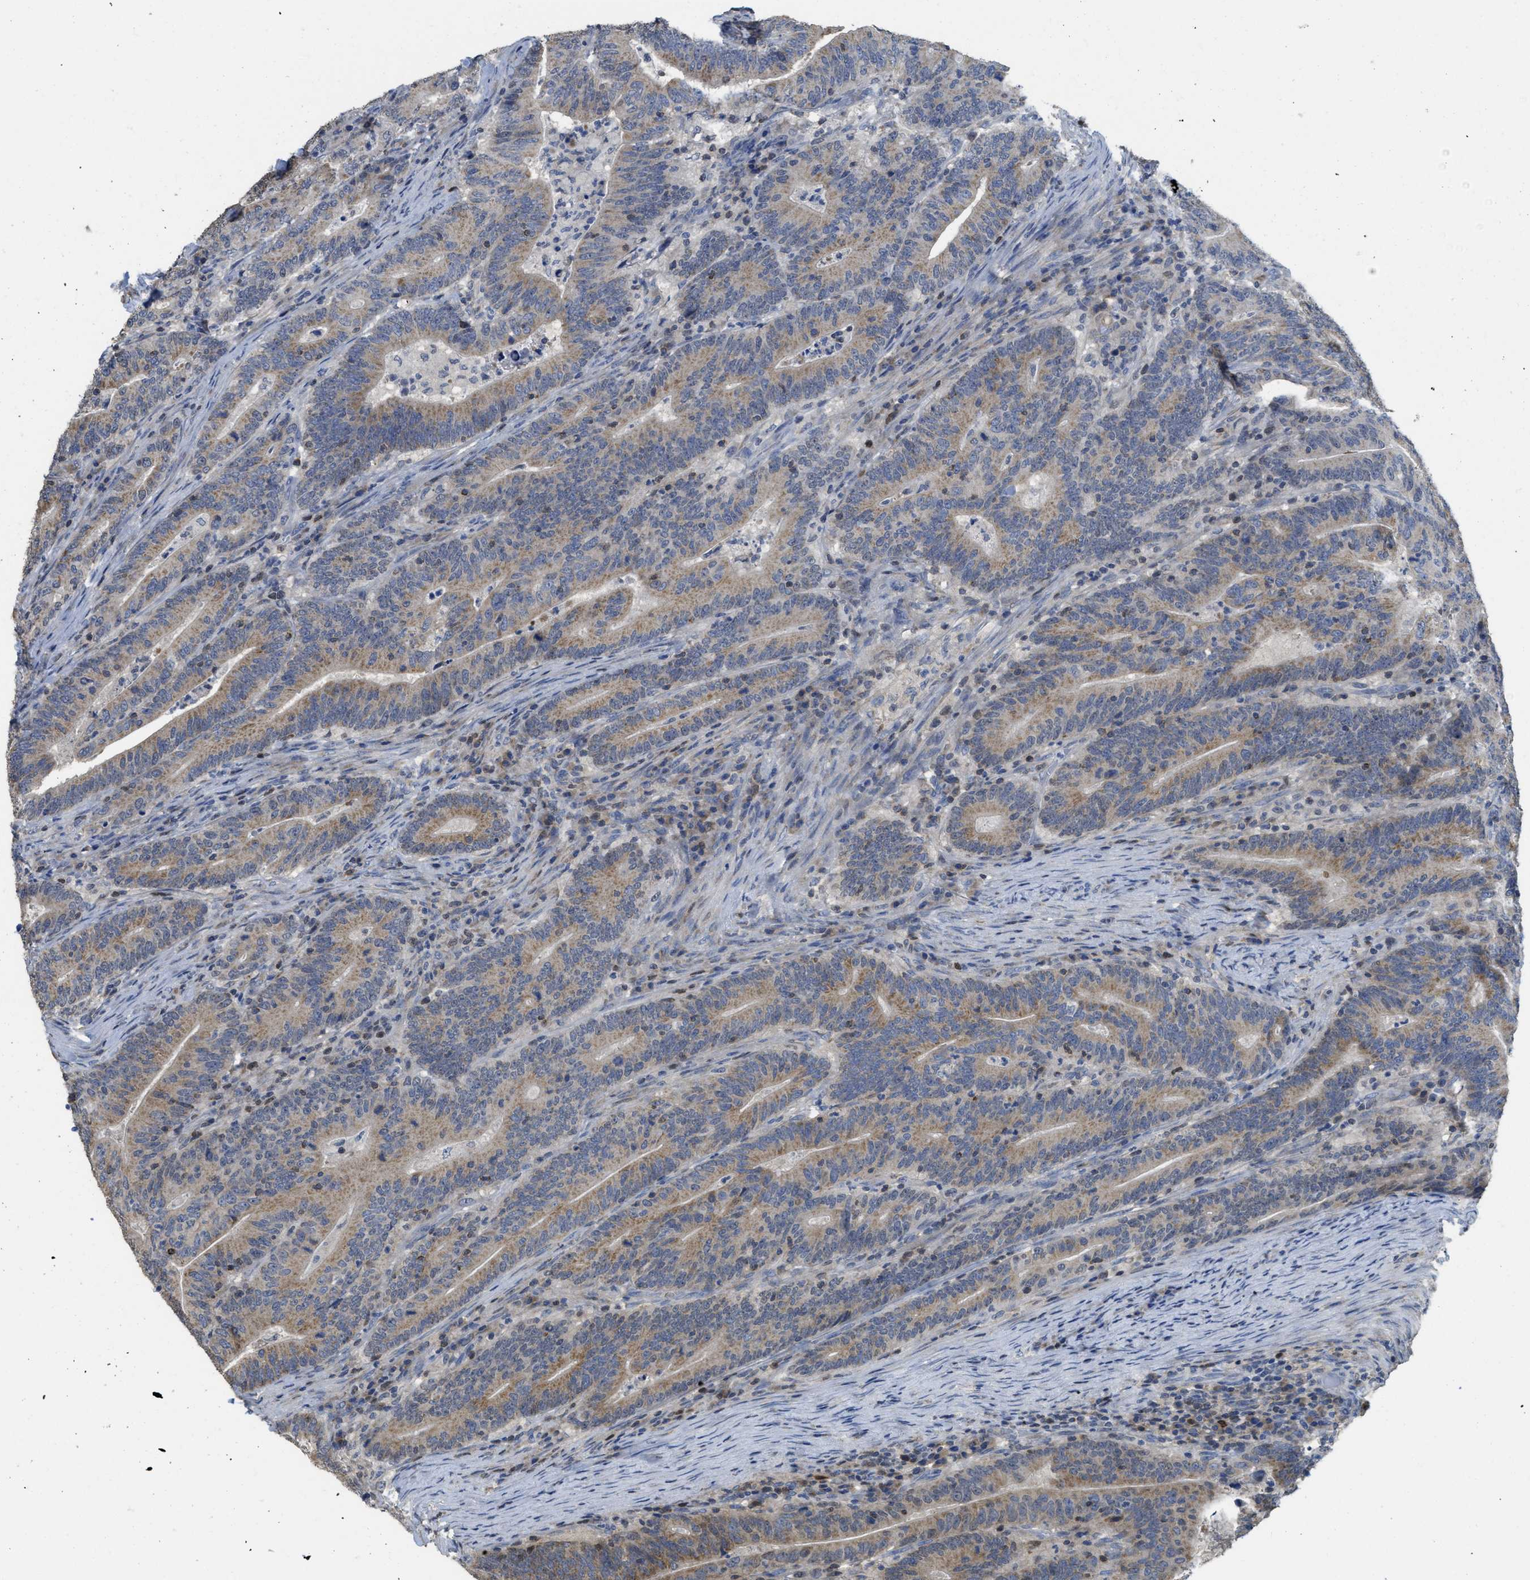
{"staining": {"intensity": "moderate", "quantity": ">75%", "location": "cytoplasmic/membranous"}, "tissue": "colorectal cancer", "cell_type": "Tumor cells", "image_type": "cancer", "snomed": [{"axis": "morphology", "description": "Adenocarcinoma, NOS"}, {"axis": "topography", "description": "Colon"}], "caption": "Human colorectal cancer (adenocarcinoma) stained with a brown dye displays moderate cytoplasmic/membranous positive positivity in about >75% of tumor cells.", "gene": "SFXN2", "patient": {"sex": "female", "age": 66}}